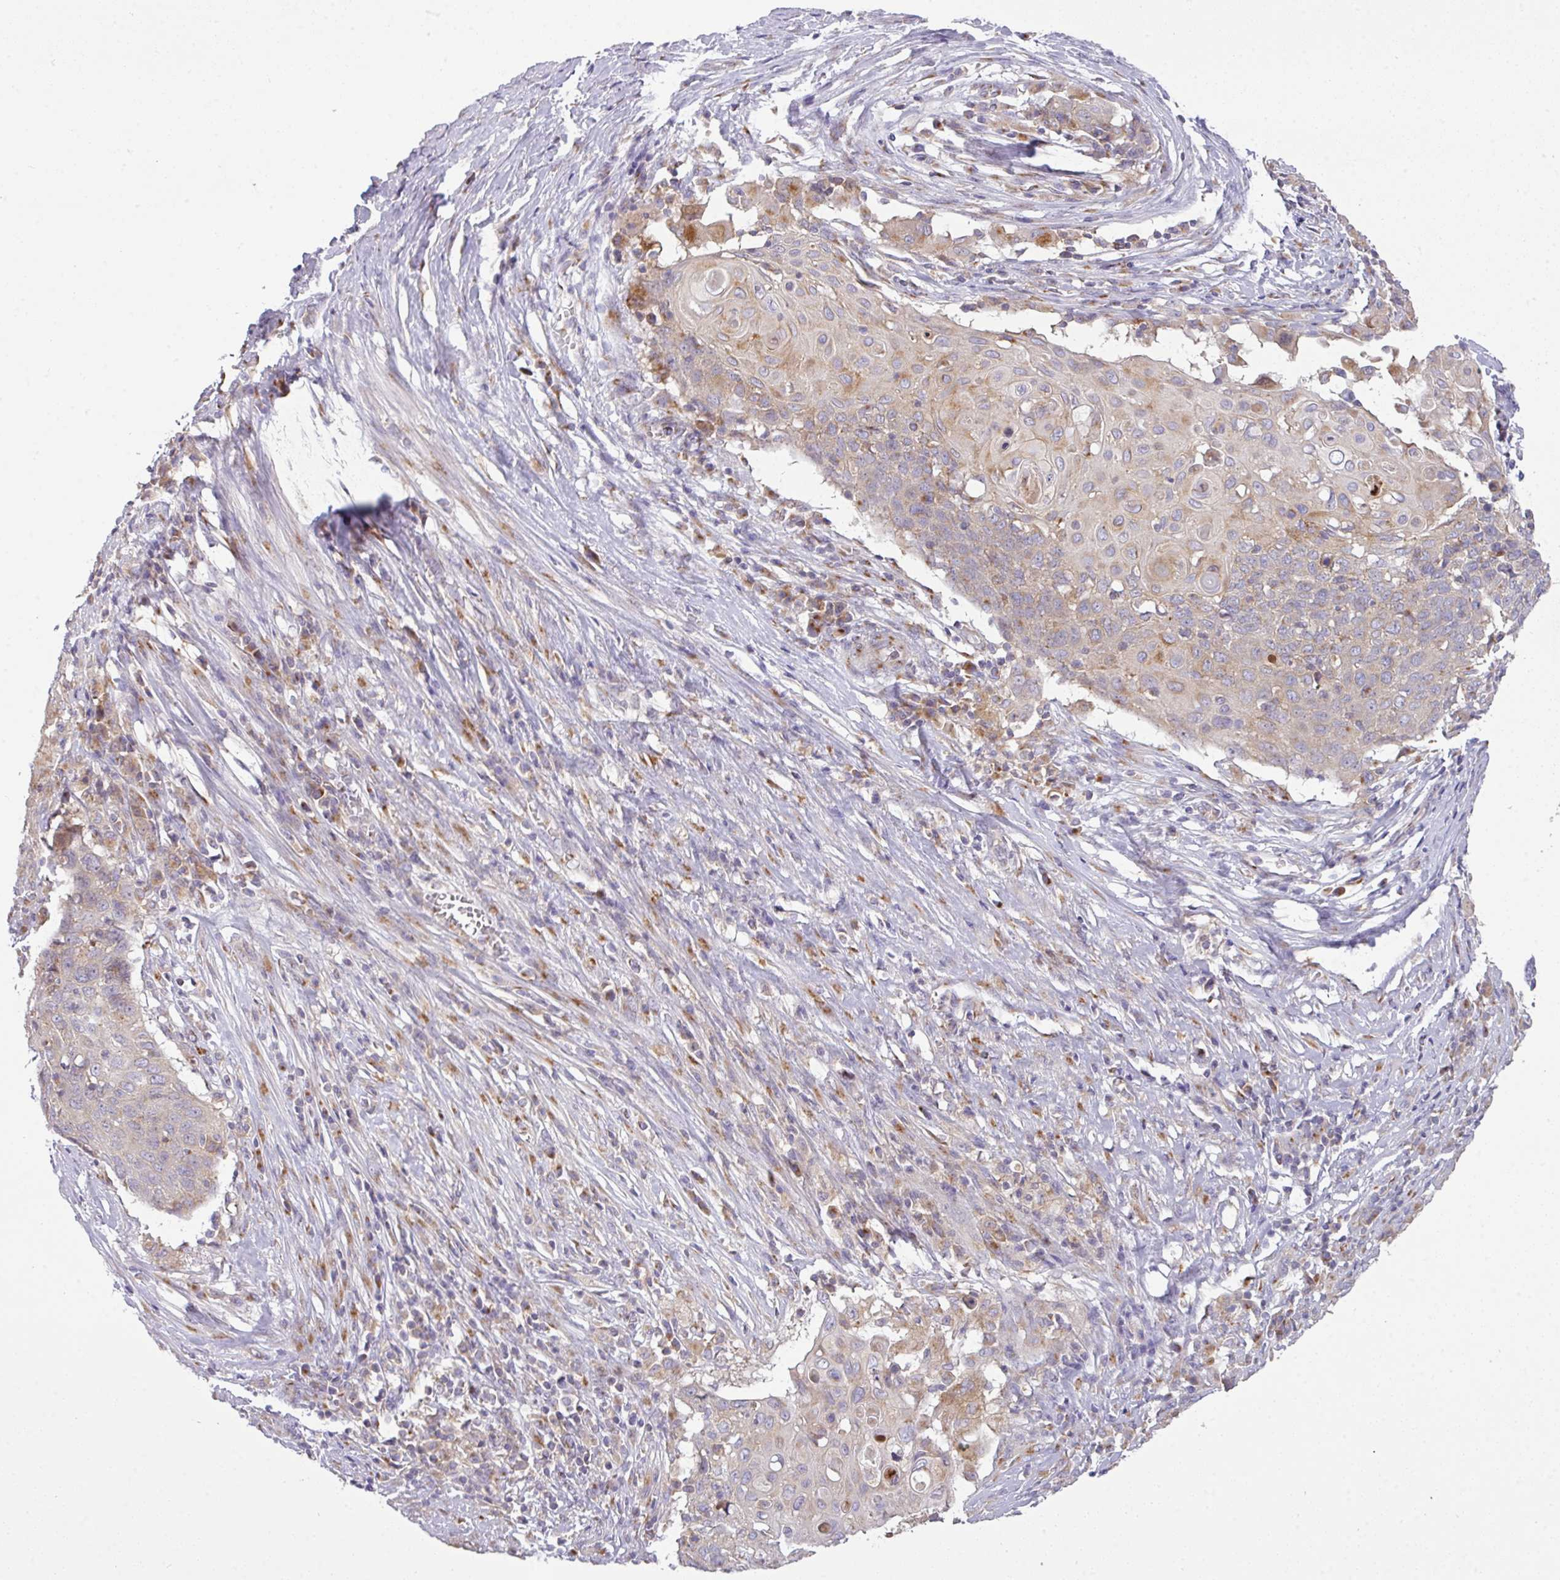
{"staining": {"intensity": "weak", "quantity": ">75%", "location": "cytoplasmic/membranous"}, "tissue": "cervical cancer", "cell_type": "Tumor cells", "image_type": "cancer", "snomed": [{"axis": "morphology", "description": "Squamous cell carcinoma, NOS"}, {"axis": "topography", "description": "Cervix"}], "caption": "Immunohistochemical staining of cervical cancer (squamous cell carcinoma) exhibits low levels of weak cytoplasmic/membranous expression in approximately >75% of tumor cells.", "gene": "VTI1A", "patient": {"sex": "female", "age": 39}}